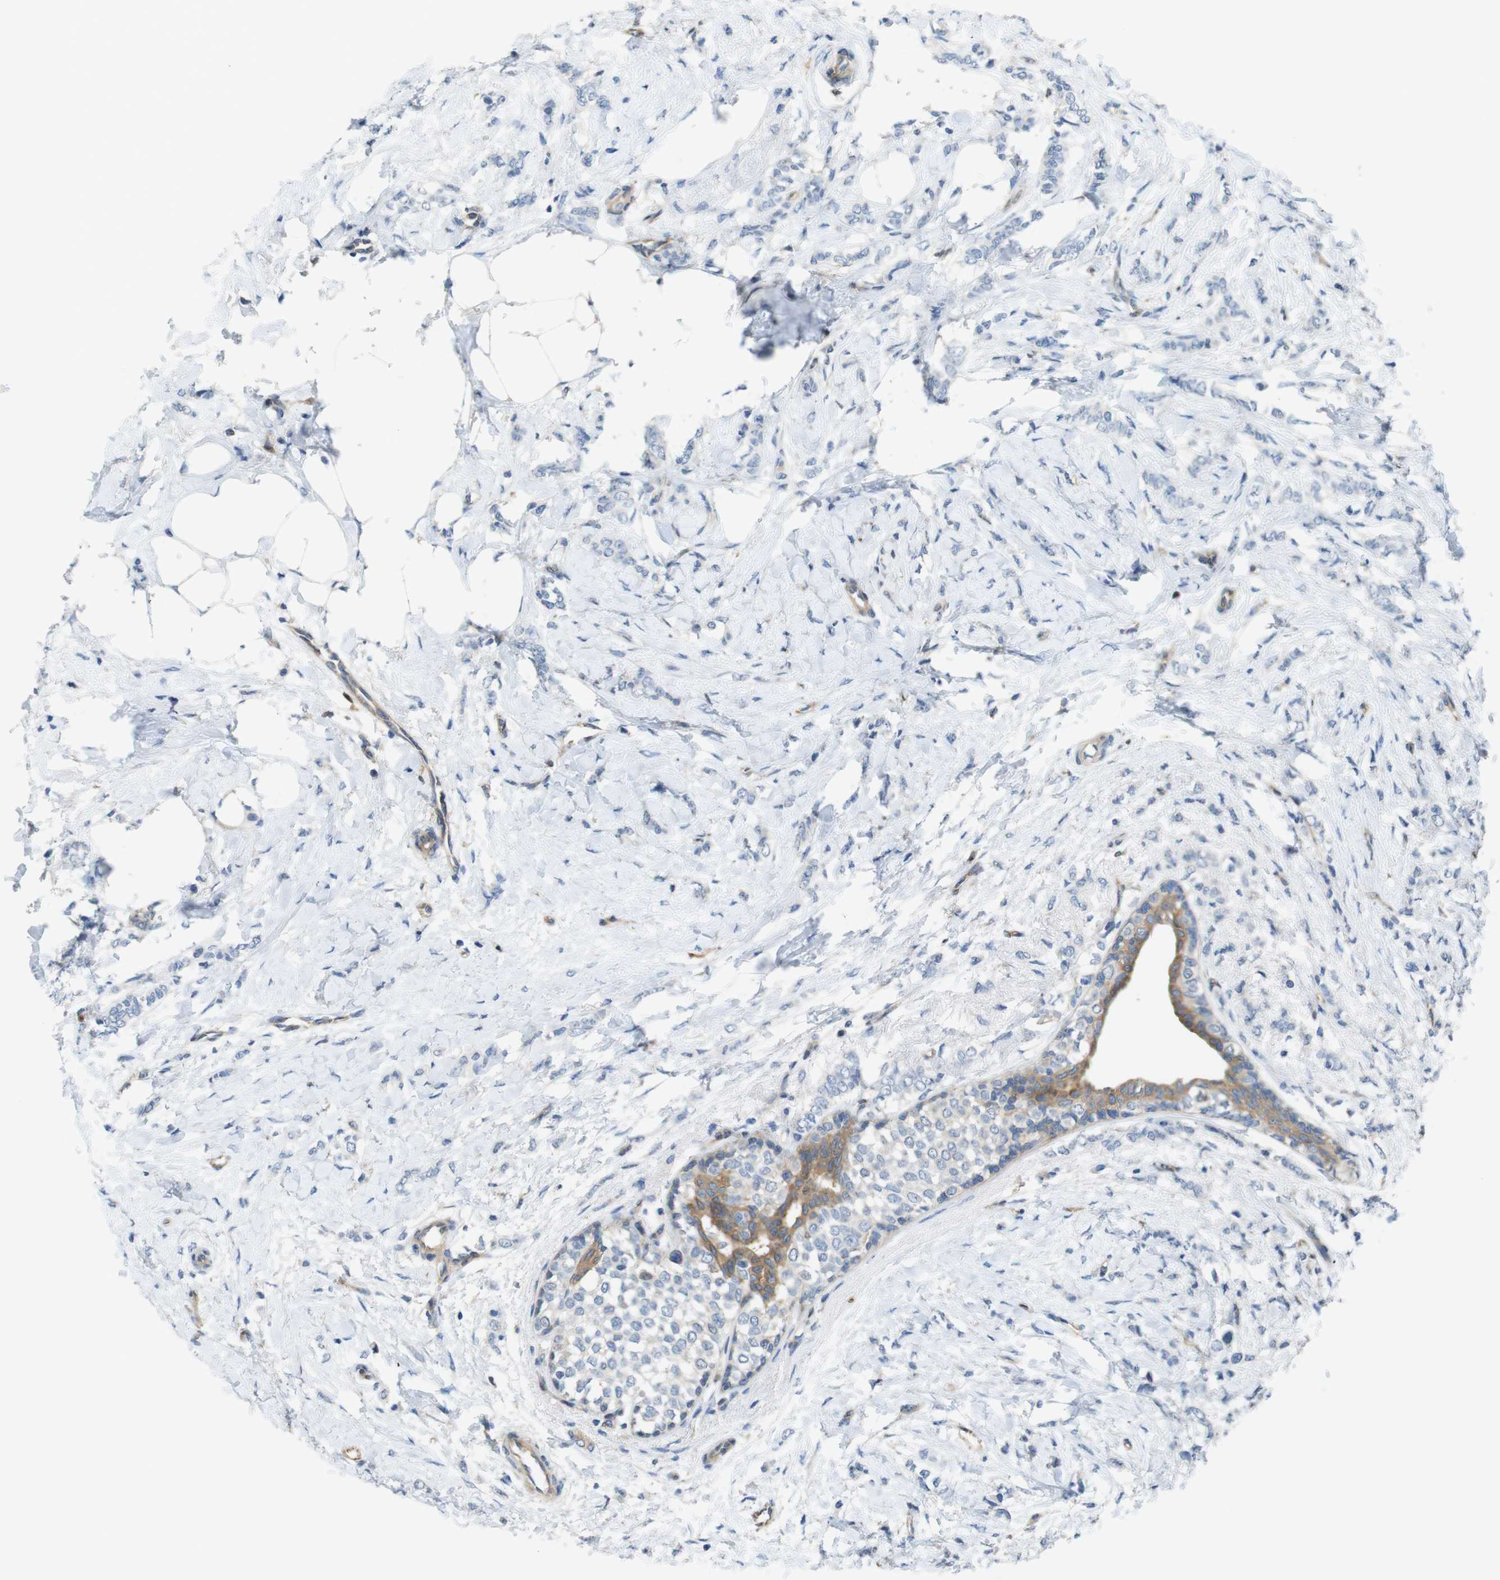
{"staining": {"intensity": "negative", "quantity": "none", "location": "none"}, "tissue": "breast cancer", "cell_type": "Tumor cells", "image_type": "cancer", "snomed": [{"axis": "morphology", "description": "Lobular carcinoma, in situ"}, {"axis": "morphology", "description": "Lobular carcinoma"}, {"axis": "topography", "description": "Breast"}], "caption": "Immunohistochemistry (IHC) histopathology image of neoplastic tissue: human breast cancer (lobular carcinoma) stained with DAB exhibits no significant protein expression in tumor cells. (Stains: DAB (3,3'-diaminobenzidine) immunohistochemistry with hematoxylin counter stain, Microscopy: brightfield microscopy at high magnification).", "gene": "PCDH10", "patient": {"sex": "female", "age": 41}}